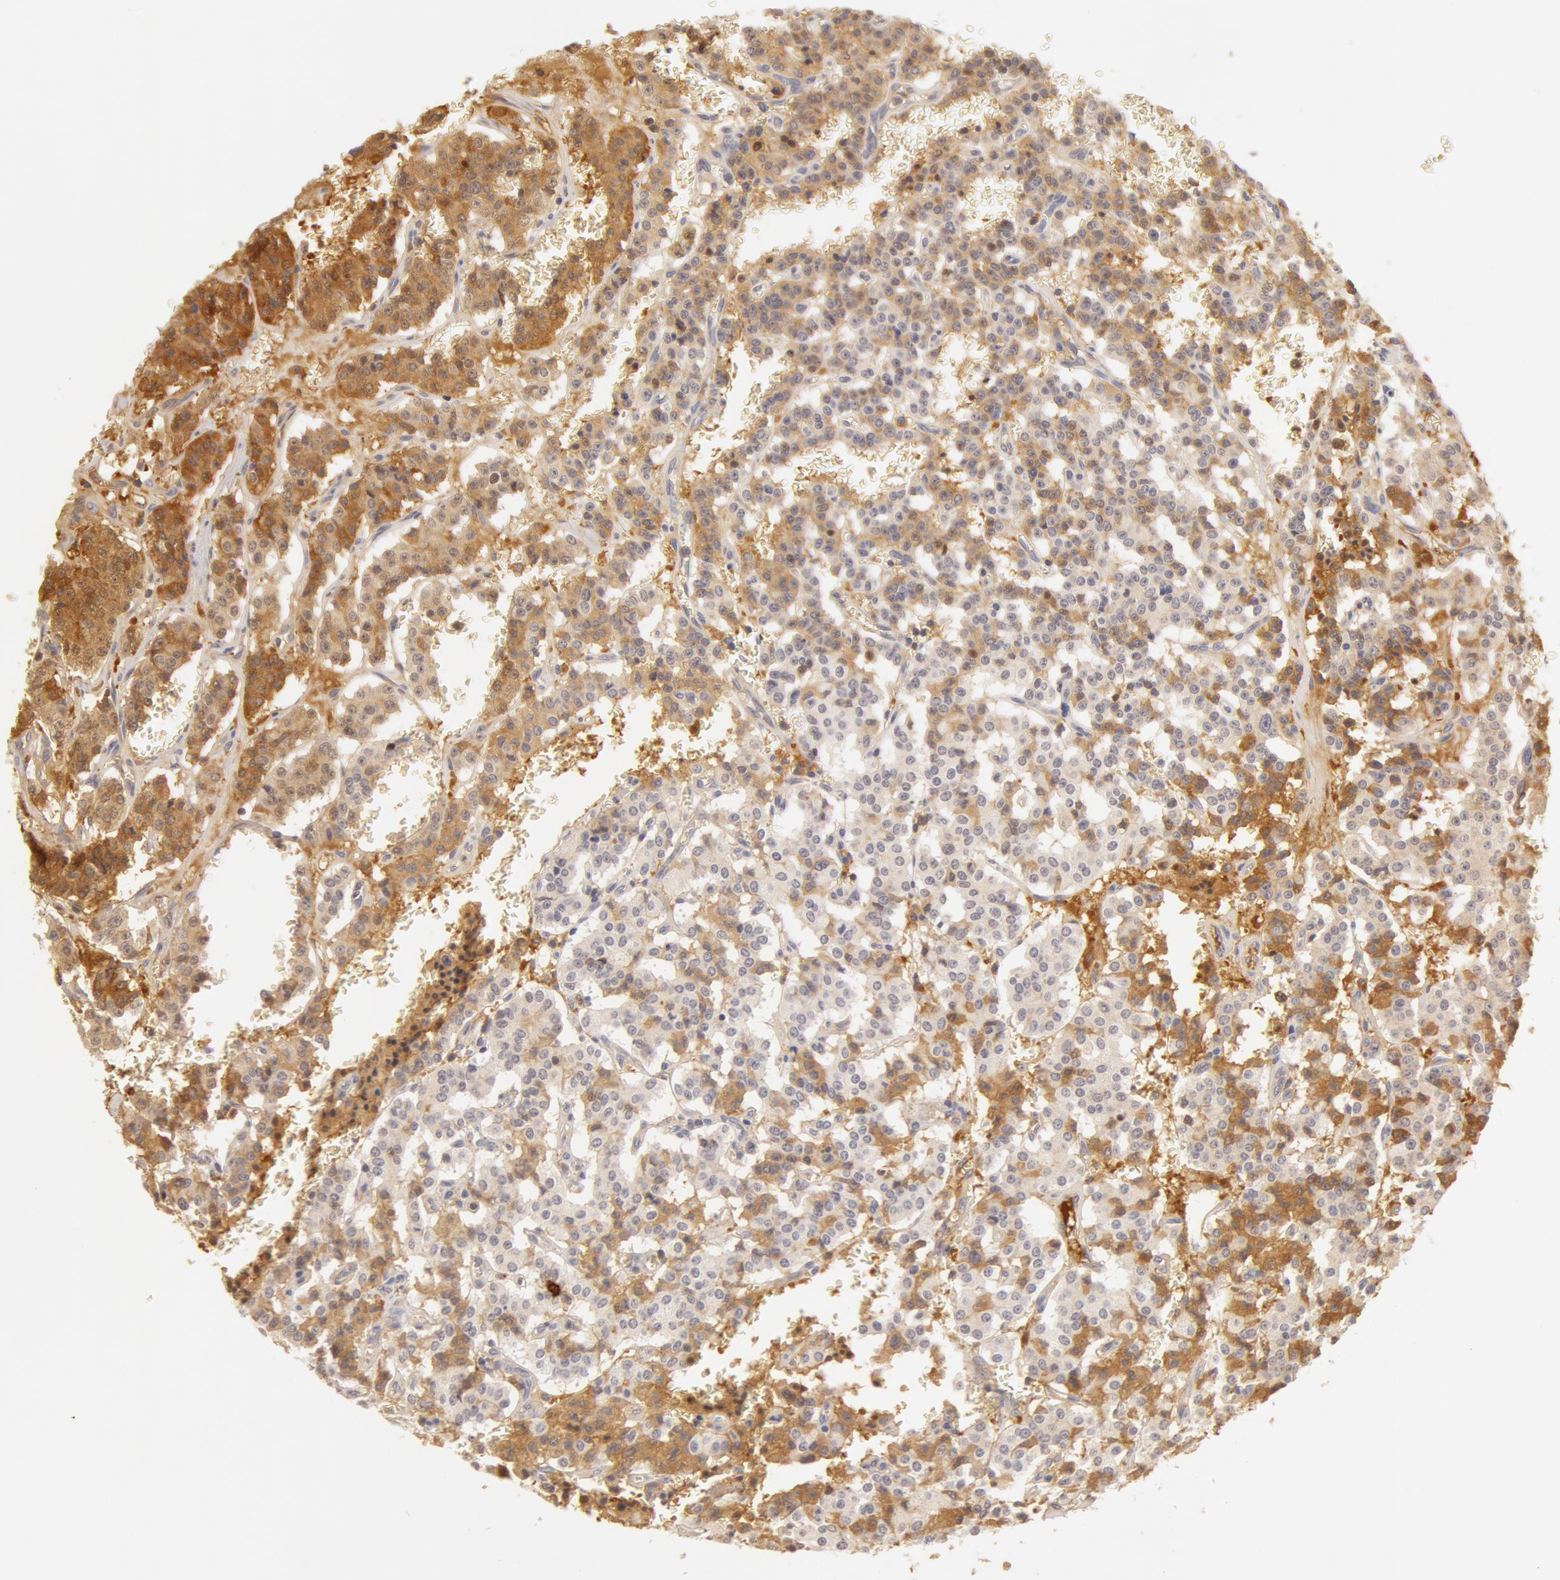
{"staining": {"intensity": "weak", "quantity": ">75%", "location": "cytoplasmic/membranous"}, "tissue": "carcinoid", "cell_type": "Tumor cells", "image_type": "cancer", "snomed": [{"axis": "morphology", "description": "Carcinoid, malignant, NOS"}, {"axis": "topography", "description": "Bronchus"}], "caption": "High-power microscopy captured an IHC micrograph of malignant carcinoid, revealing weak cytoplasmic/membranous expression in about >75% of tumor cells.", "gene": "AHSG", "patient": {"sex": "male", "age": 55}}